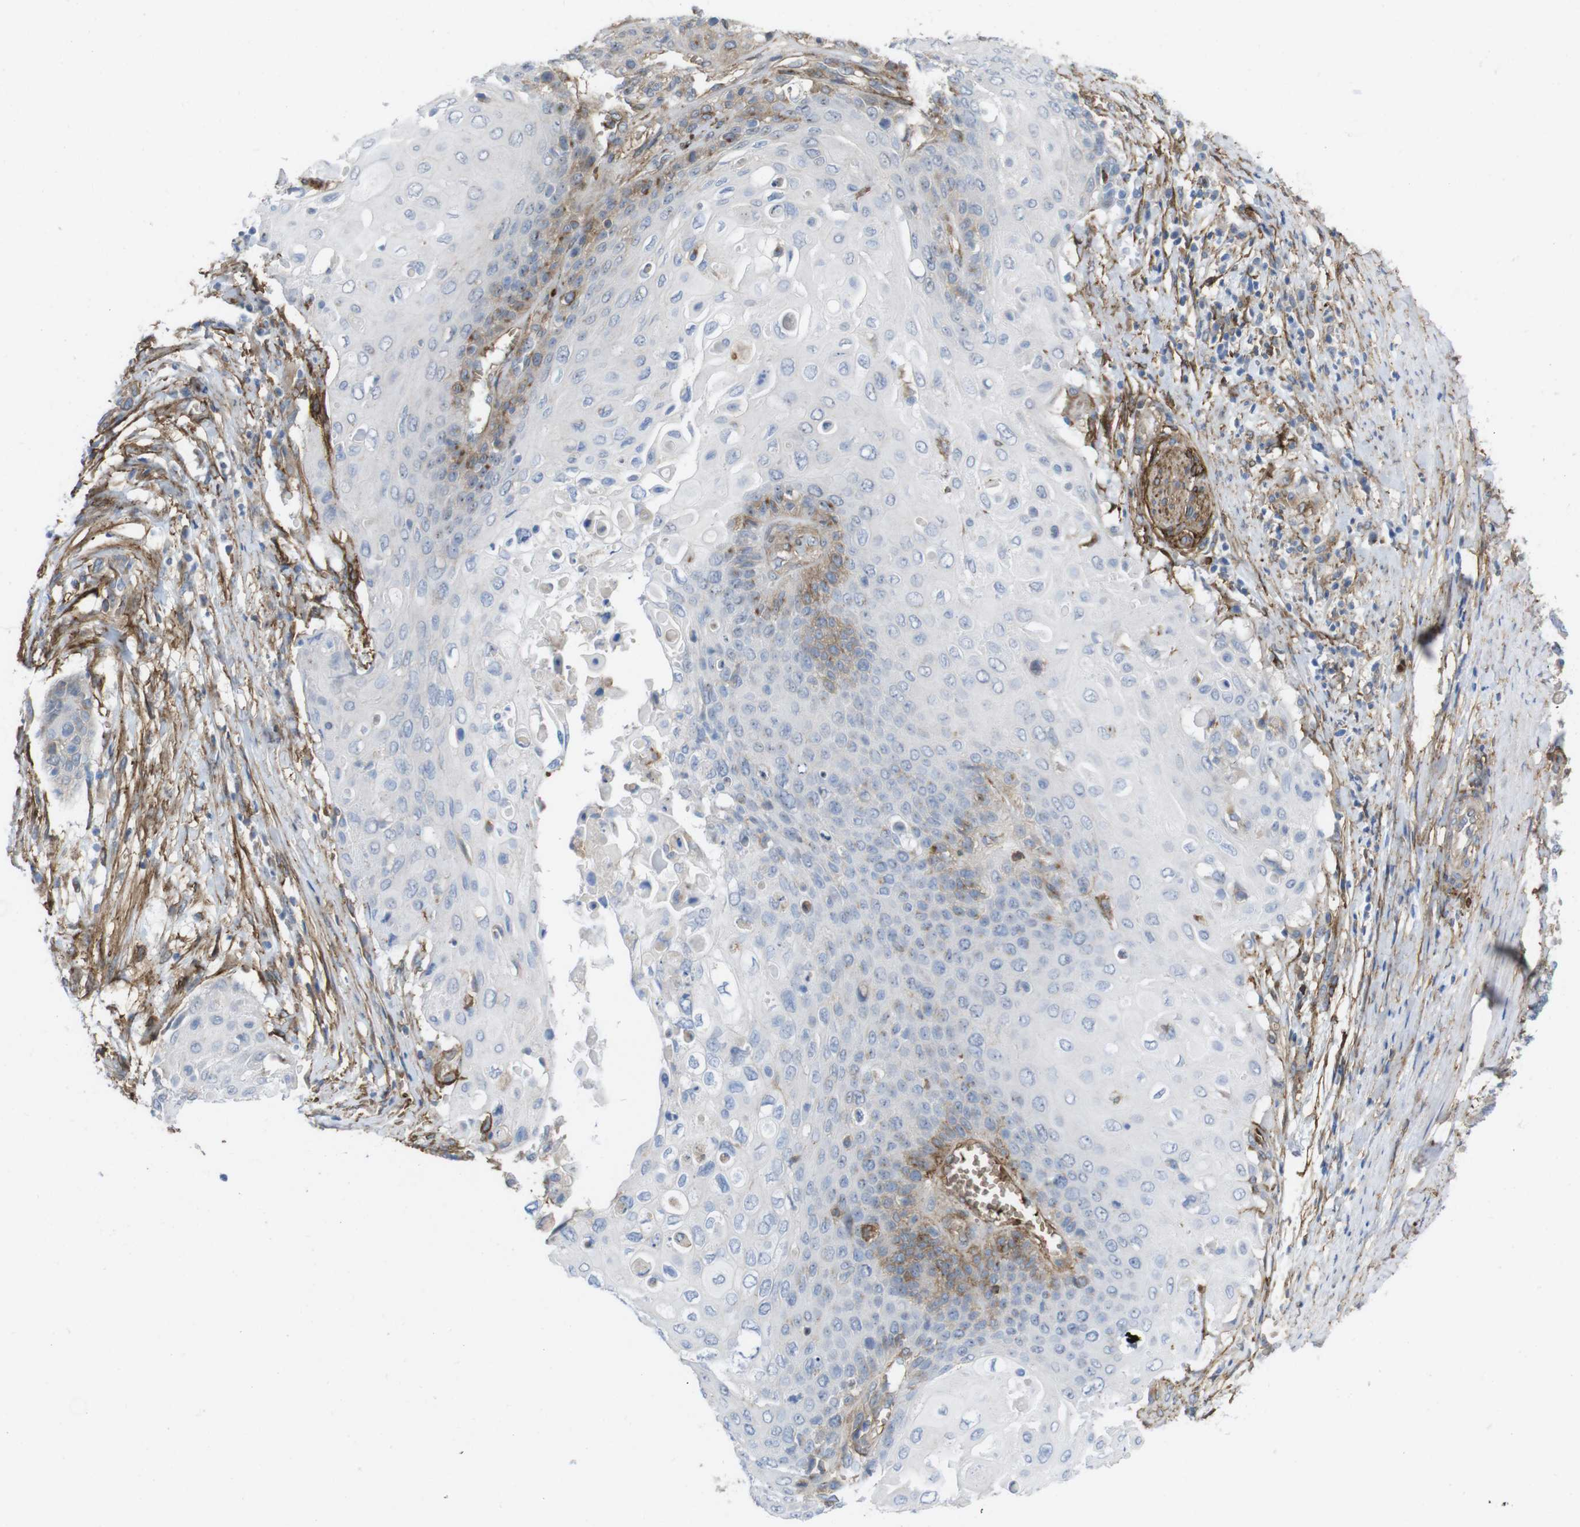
{"staining": {"intensity": "weak", "quantity": "<25%", "location": "cytoplasmic/membranous"}, "tissue": "cervical cancer", "cell_type": "Tumor cells", "image_type": "cancer", "snomed": [{"axis": "morphology", "description": "Squamous cell carcinoma, NOS"}, {"axis": "topography", "description": "Cervix"}], "caption": "Human cervical squamous cell carcinoma stained for a protein using IHC reveals no positivity in tumor cells.", "gene": "CYBRD1", "patient": {"sex": "female", "age": 39}}